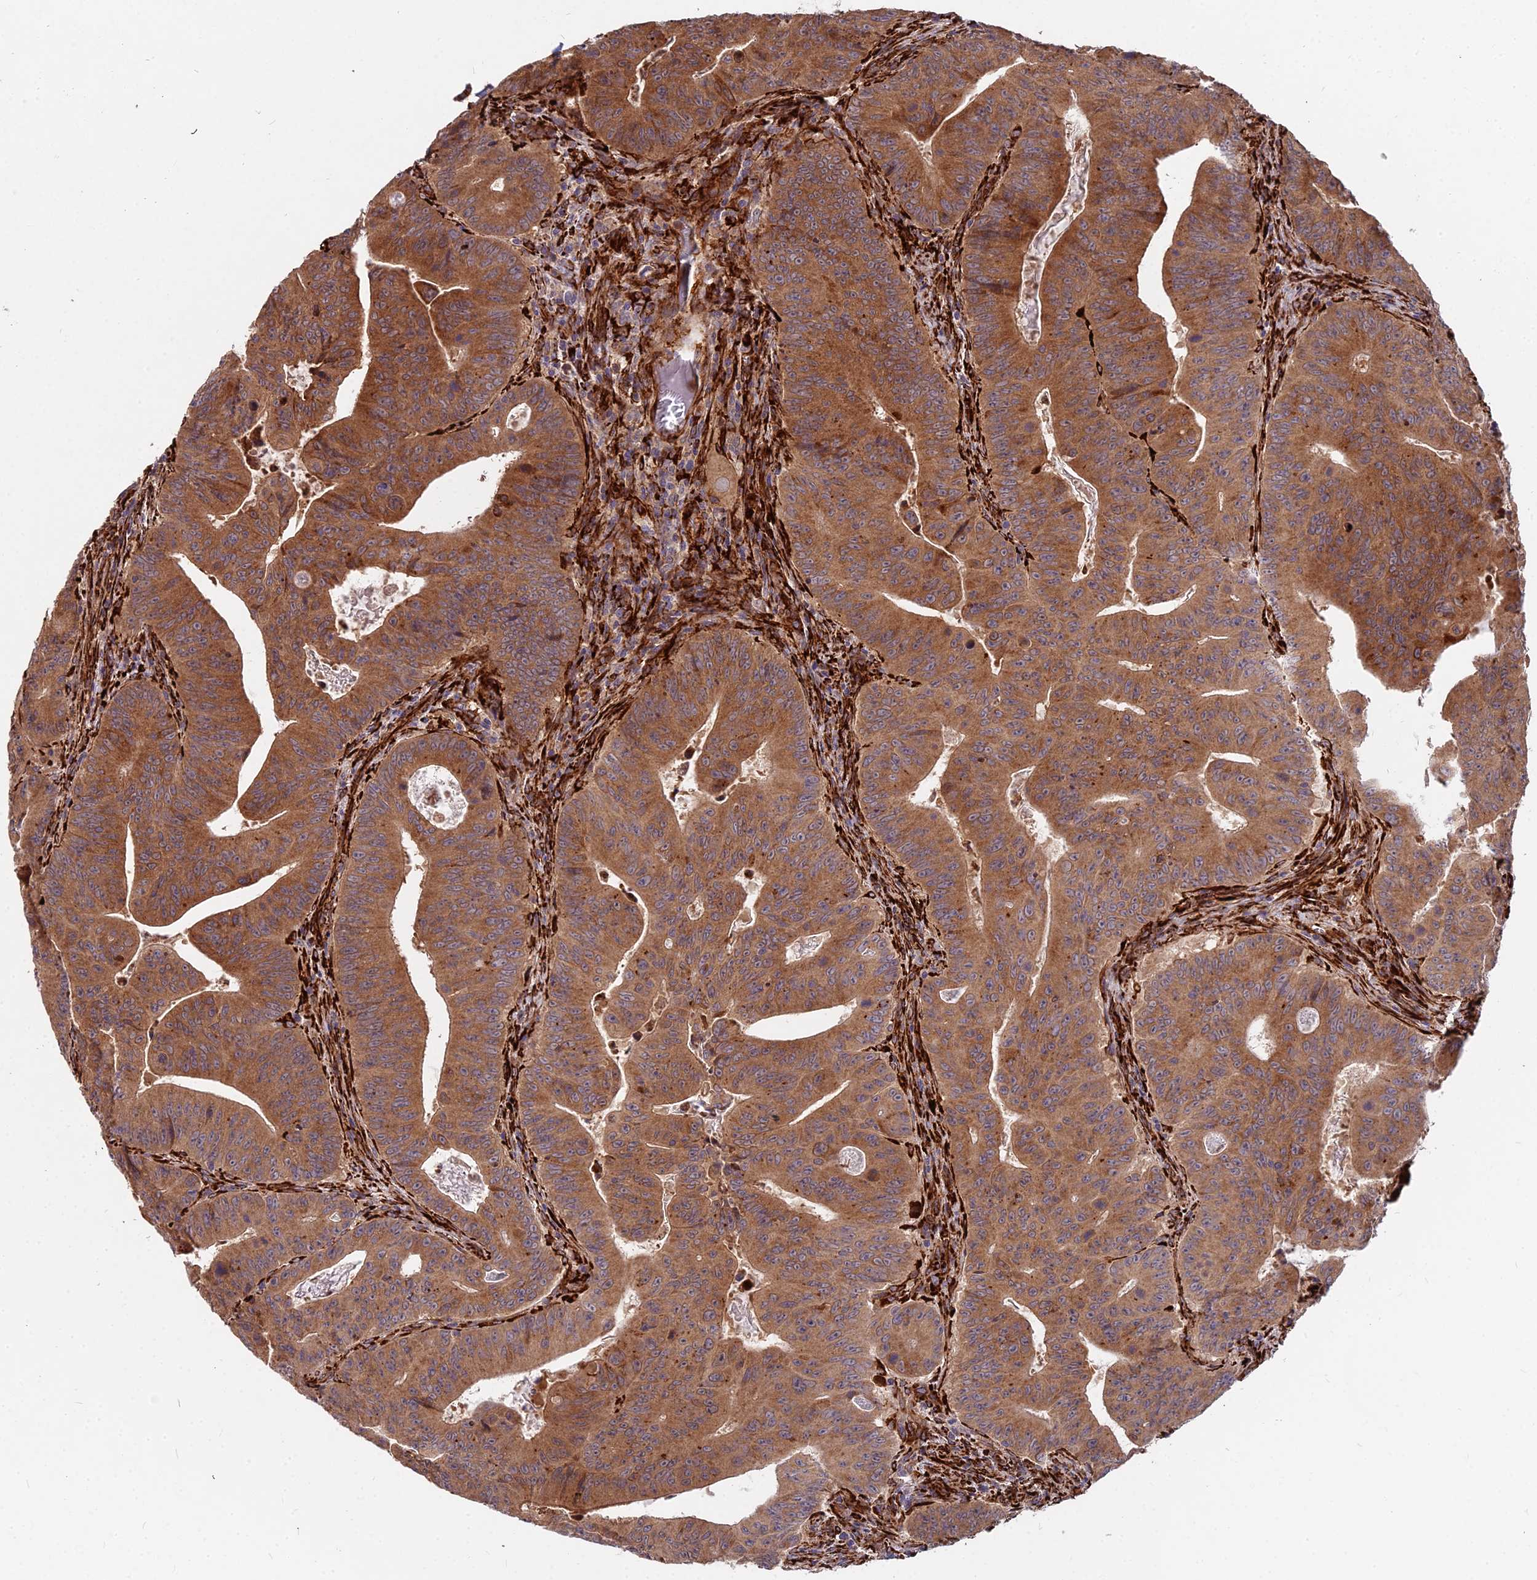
{"staining": {"intensity": "moderate", "quantity": ">75%", "location": "cytoplasmic/membranous"}, "tissue": "colorectal cancer", "cell_type": "Tumor cells", "image_type": "cancer", "snomed": [{"axis": "morphology", "description": "Adenocarcinoma, NOS"}, {"axis": "topography", "description": "Rectum"}], "caption": "A high-resolution photomicrograph shows IHC staining of colorectal cancer (adenocarcinoma), which reveals moderate cytoplasmic/membranous positivity in about >75% of tumor cells.", "gene": "NDUFAF7", "patient": {"sex": "female", "age": 75}}